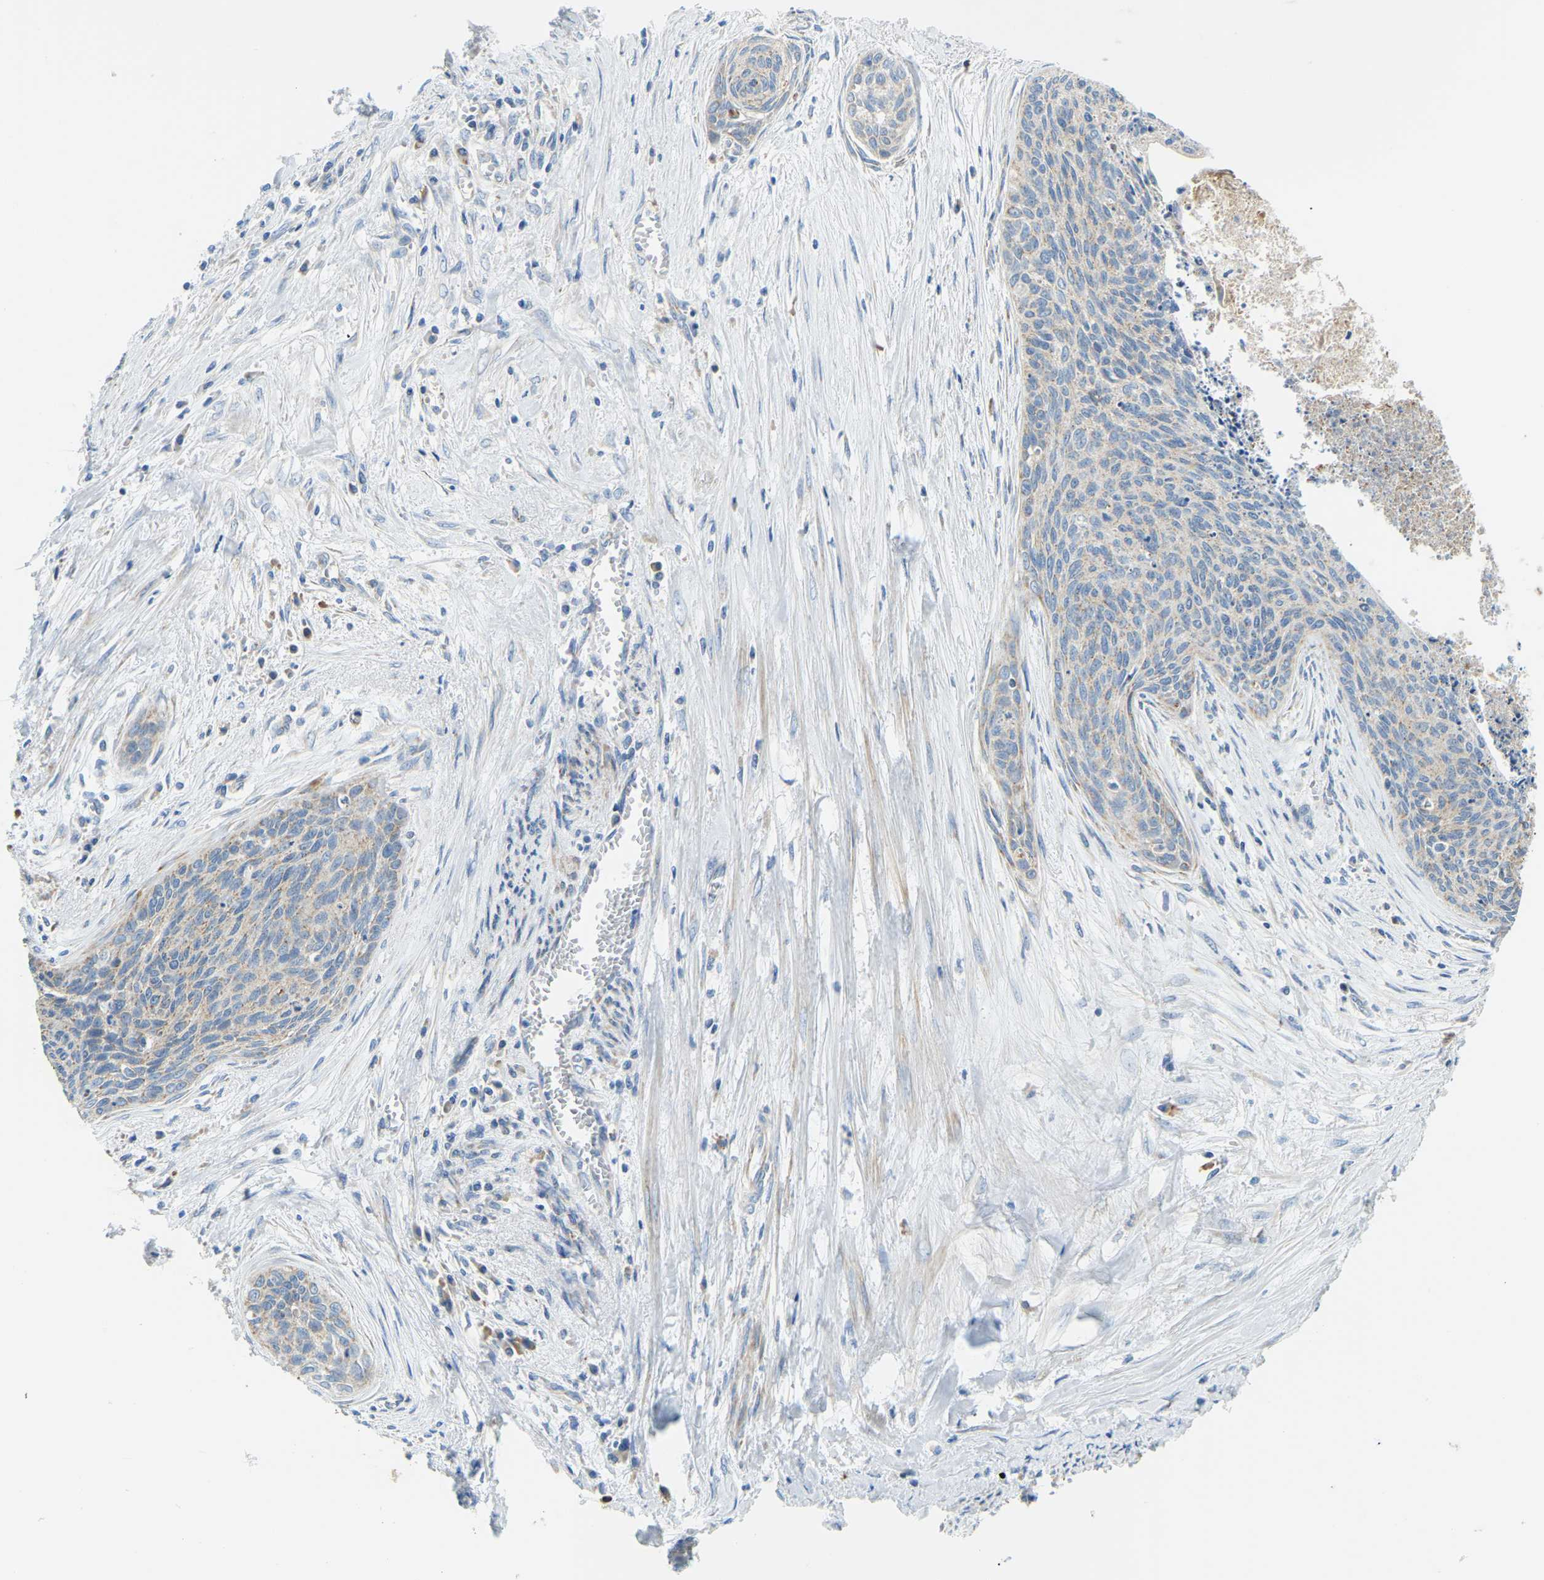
{"staining": {"intensity": "weak", "quantity": "<25%", "location": "cytoplasmic/membranous"}, "tissue": "cervical cancer", "cell_type": "Tumor cells", "image_type": "cancer", "snomed": [{"axis": "morphology", "description": "Squamous cell carcinoma, NOS"}, {"axis": "topography", "description": "Cervix"}], "caption": "Immunohistochemical staining of cervical cancer demonstrates no significant positivity in tumor cells.", "gene": "GDA", "patient": {"sex": "female", "age": 55}}